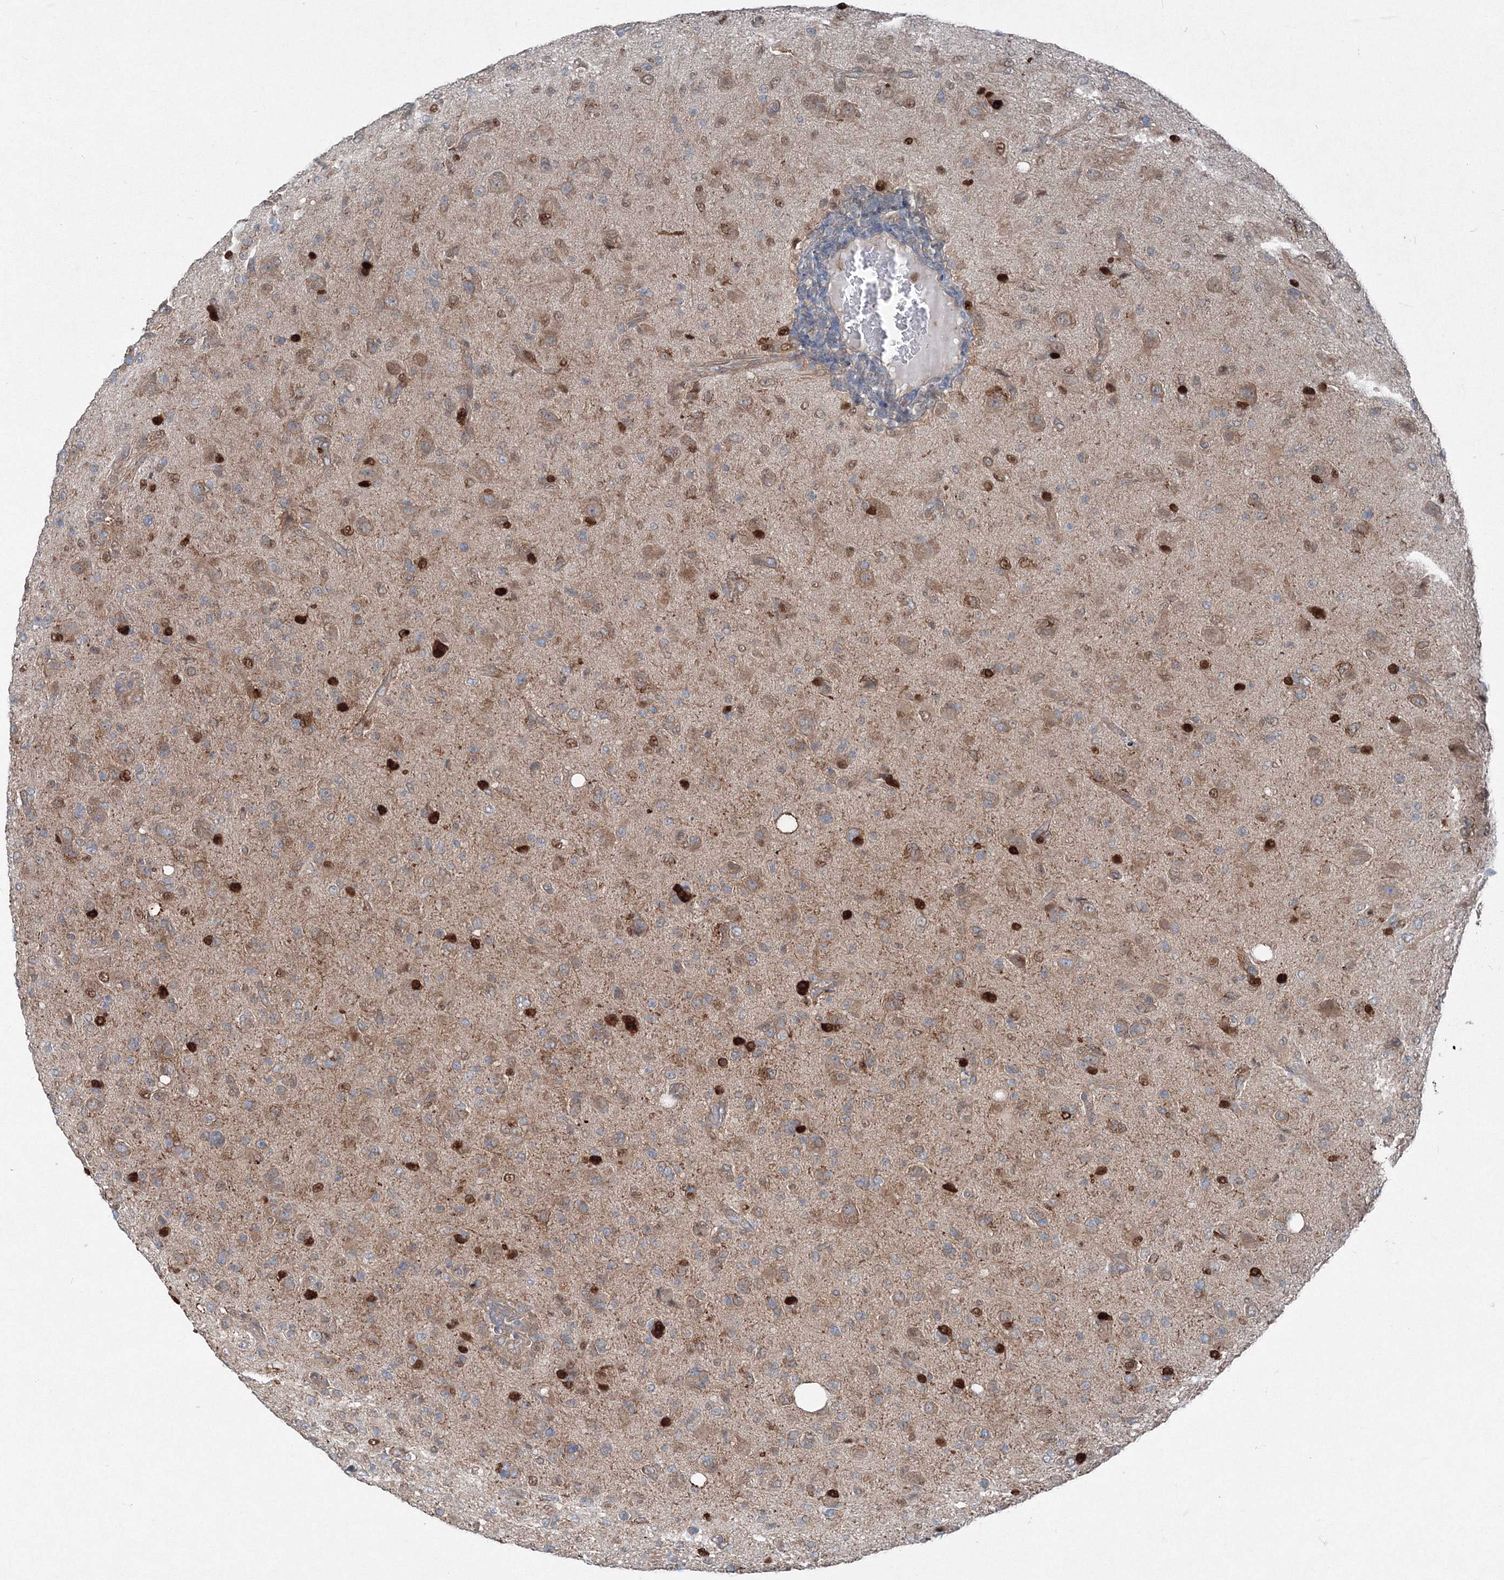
{"staining": {"intensity": "moderate", "quantity": ">75%", "location": "cytoplasmic/membranous"}, "tissue": "glioma", "cell_type": "Tumor cells", "image_type": "cancer", "snomed": [{"axis": "morphology", "description": "Glioma, malignant, High grade"}, {"axis": "topography", "description": "Brain"}], "caption": "Immunohistochemical staining of glioma displays medium levels of moderate cytoplasmic/membranous staining in about >75% of tumor cells.", "gene": "TPRKB", "patient": {"sex": "female", "age": 57}}